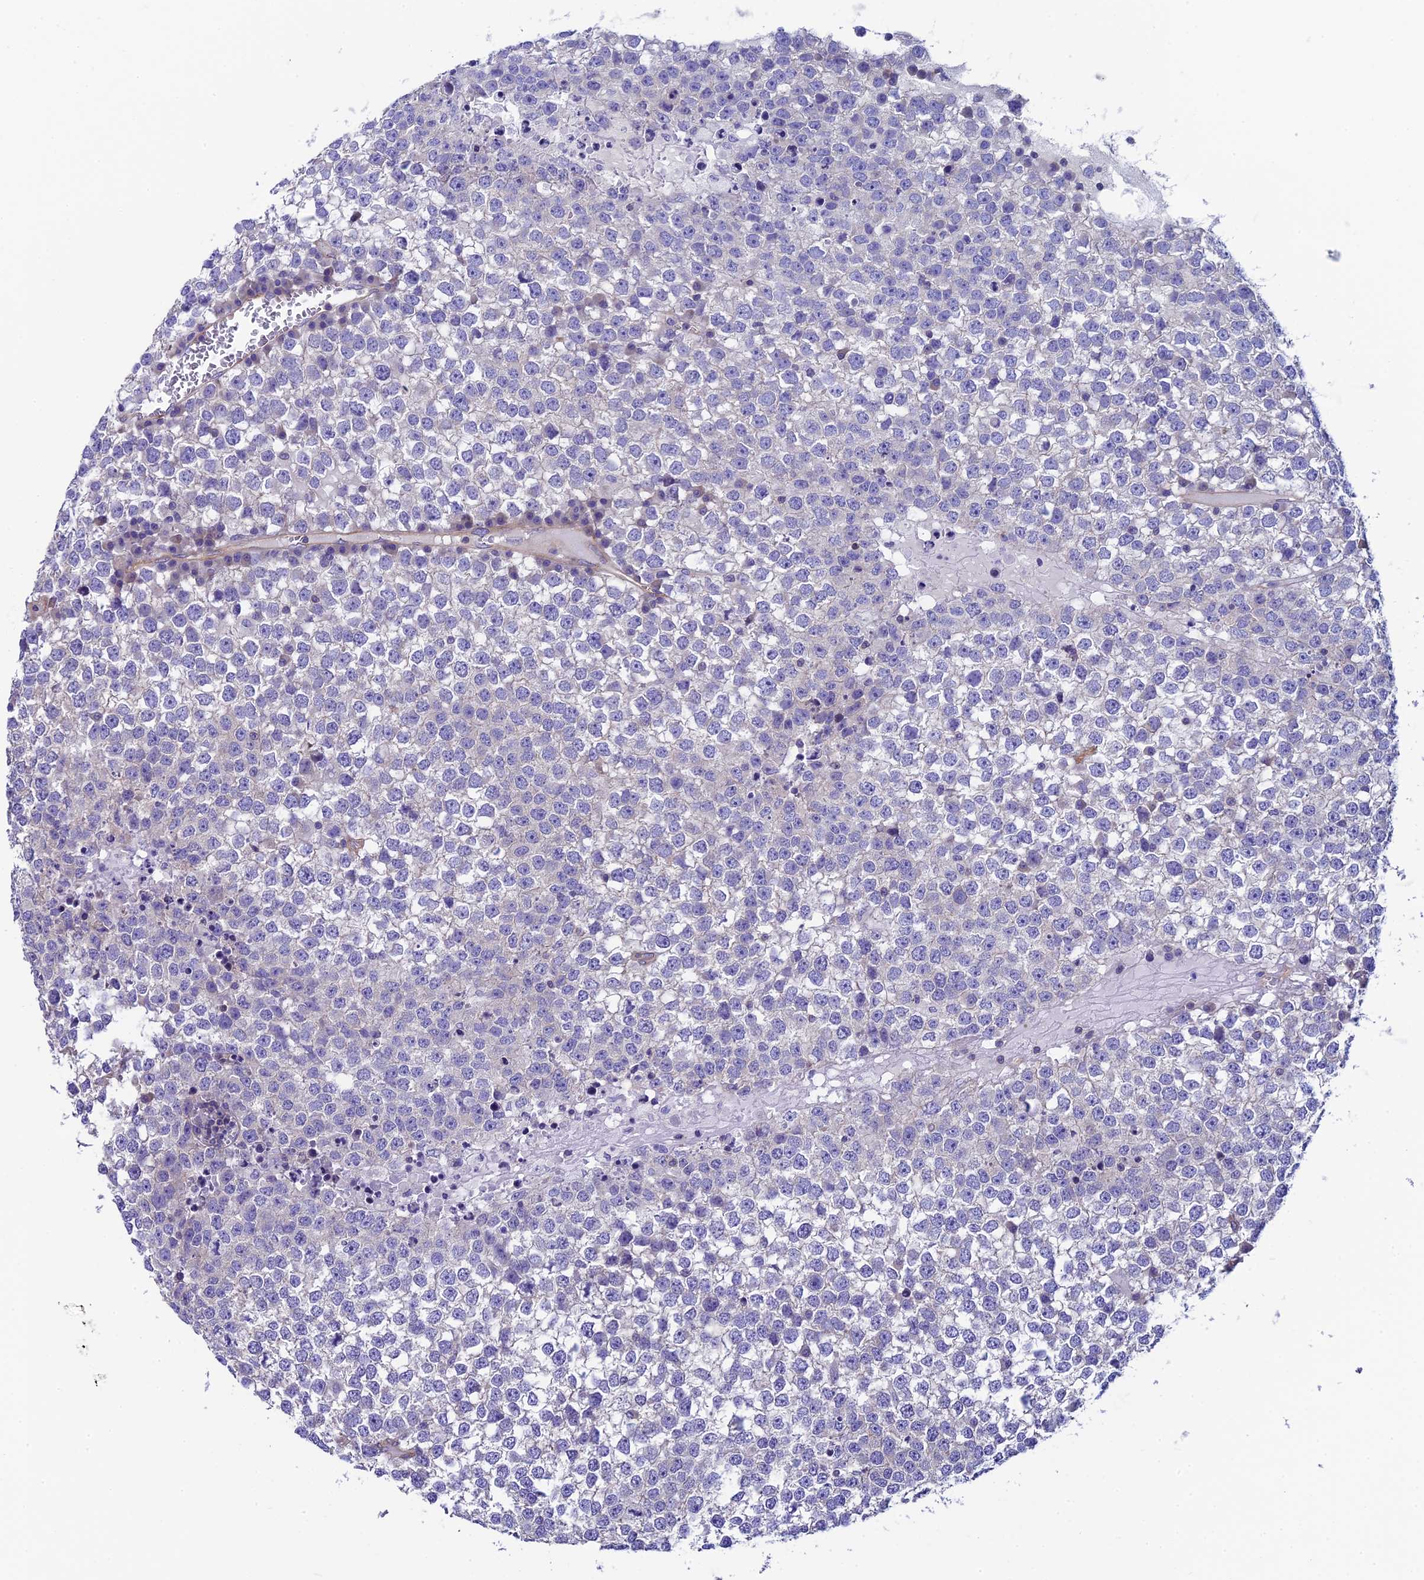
{"staining": {"intensity": "negative", "quantity": "none", "location": "none"}, "tissue": "testis cancer", "cell_type": "Tumor cells", "image_type": "cancer", "snomed": [{"axis": "morphology", "description": "Seminoma, NOS"}, {"axis": "topography", "description": "Testis"}], "caption": "Micrograph shows no protein positivity in tumor cells of testis seminoma tissue. (DAB IHC visualized using brightfield microscopy, high magnification).", "gene": "PPFIA3", "patient": {"sex": "male", "age": 65}}